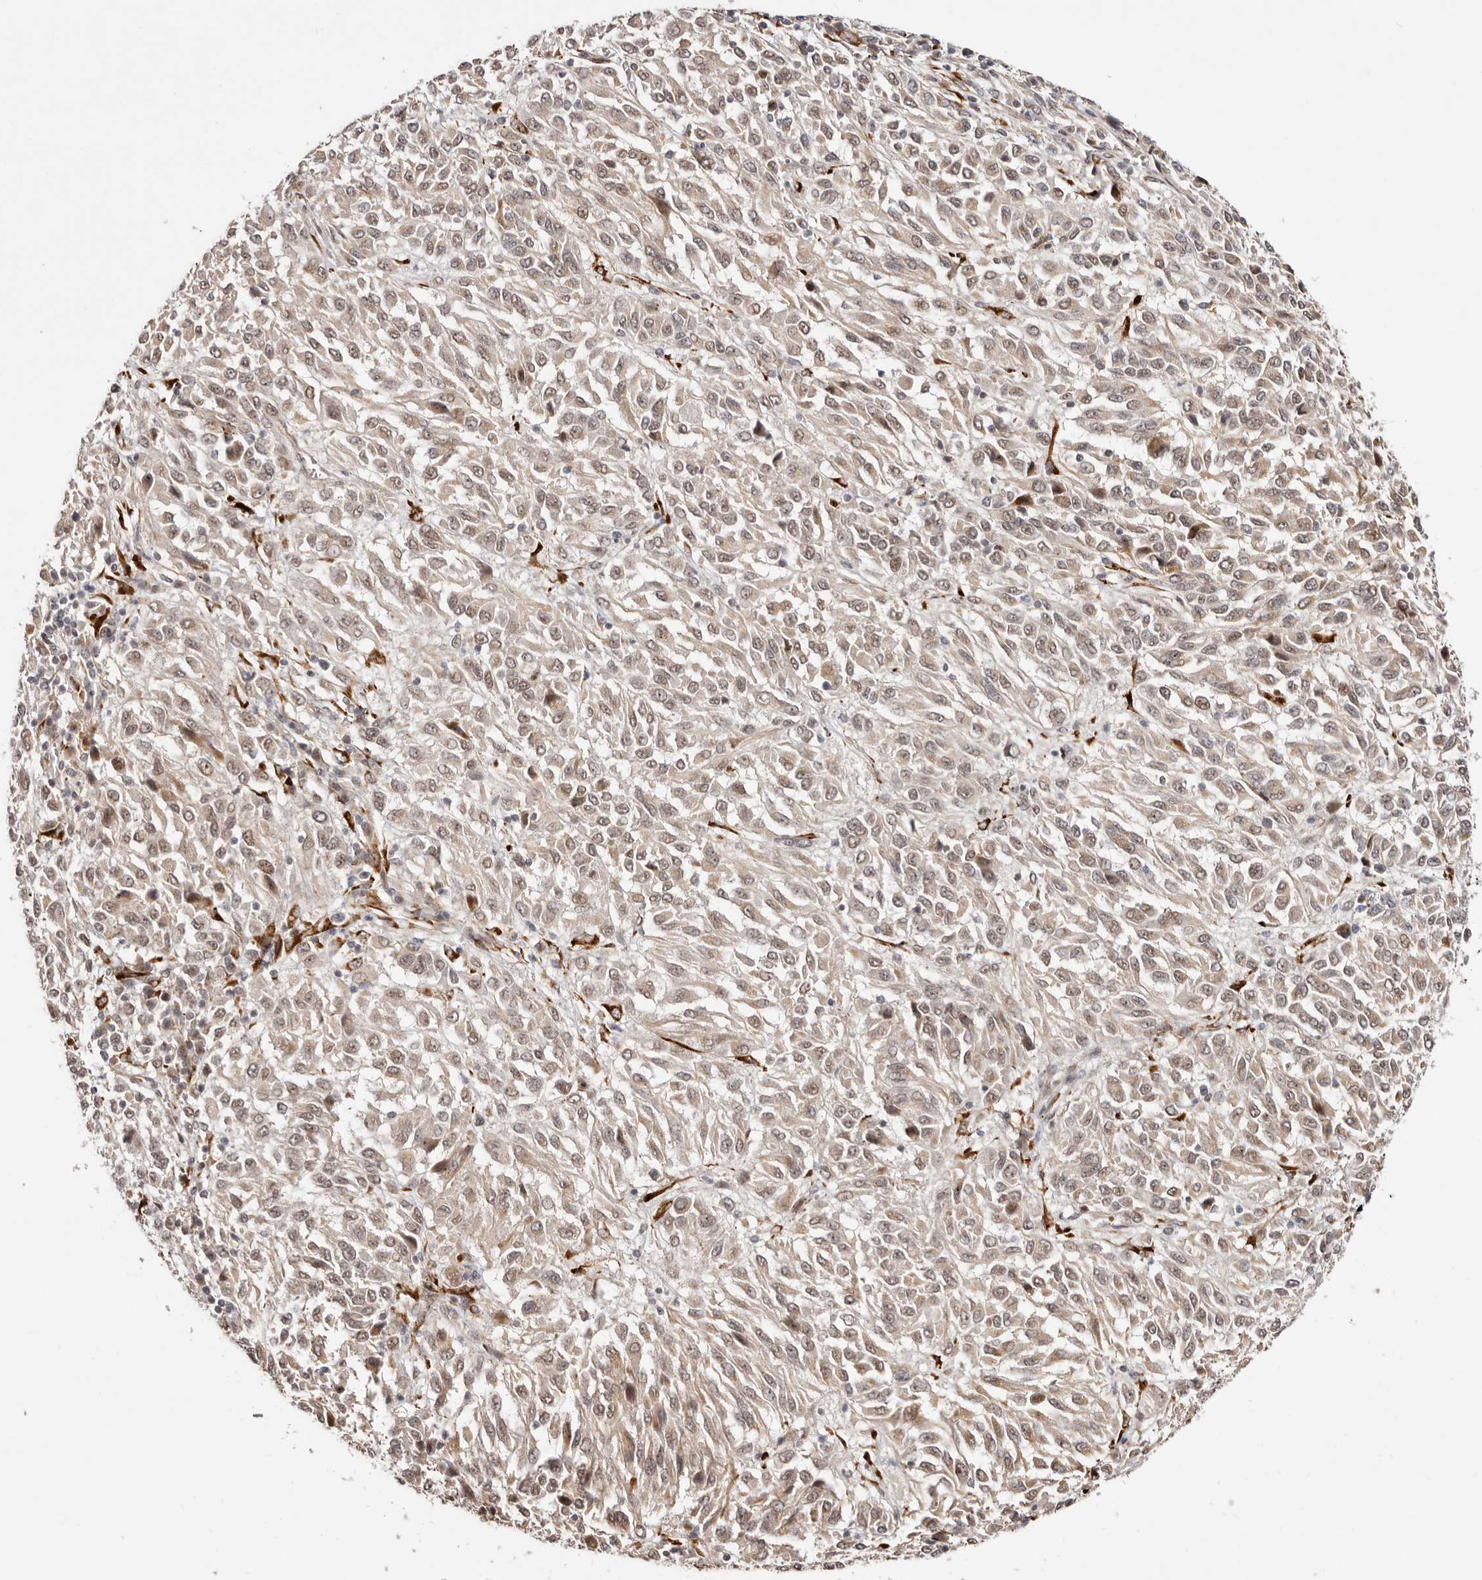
{"staining": {"intensity": "weak", "quantity": ">75%", "location": "cytoplasmic/membranous,nuclear"}, "tissue": "melanoma", "cell_type": "Tumor cells", "image_type": "cancer", "snomed": [{"axis": "morphology", "description": "Malignant melanoma, Metastatic site"}, {"axis": "topography", "description": "Lung"}], "caption": "Tumor cells display weak cytoplasmic/membranous and nuclear staining in approximately >75% of cells in malignant melanoma (metastatic site). The staining is performed using DAB (3,3'-diaminobenzidine) brown chromogen to label protein expression. The nuclei are counter-stained blue using hematoxylin.", "gene": "SRCAP", "patient": {"sex": "male", "age": 64}}